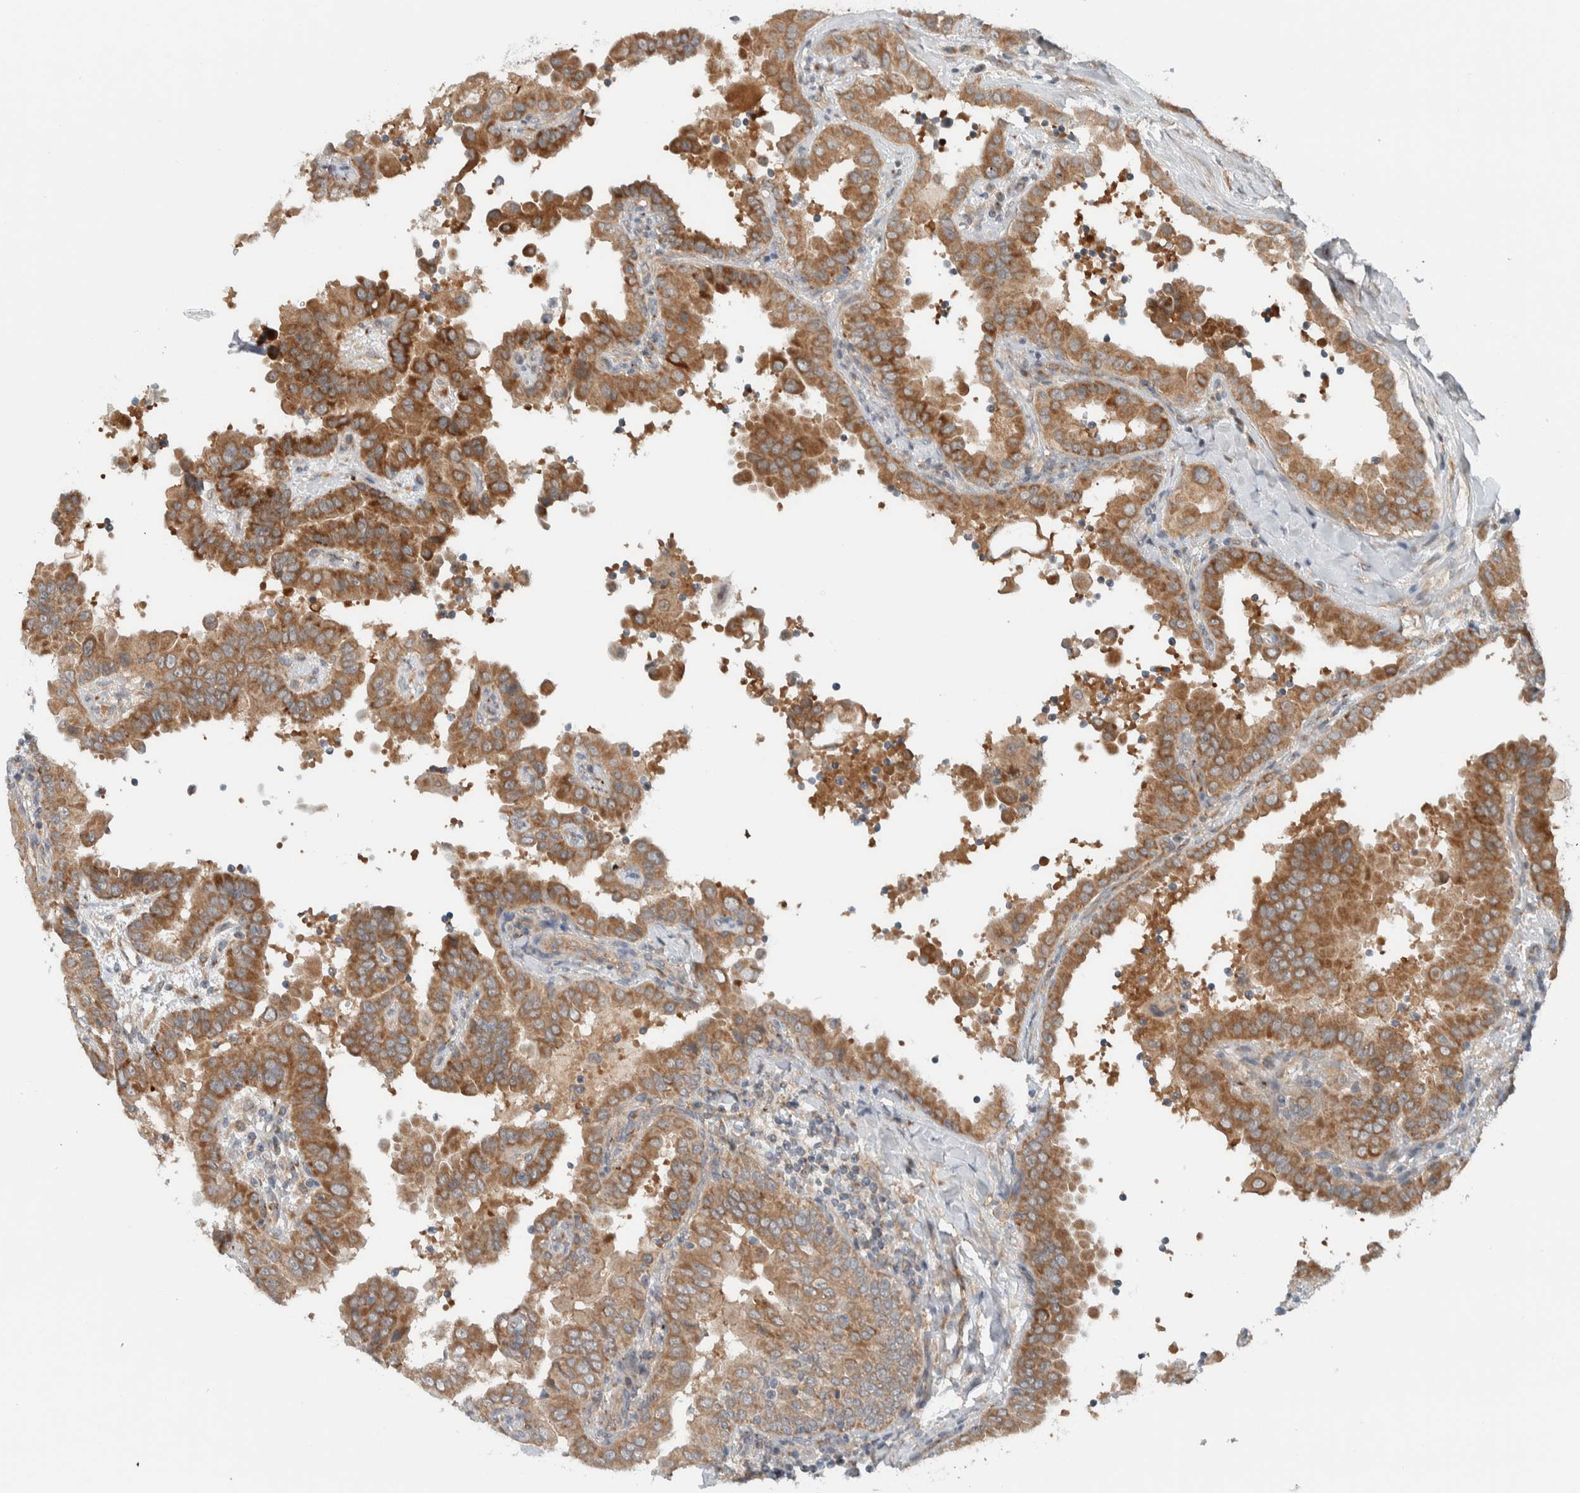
{"staining": {"intensity": "moderate", "quantity": ">75%", "location": "cytoplasmic/membranous"}, "tissue": "thyroid cancer", "cell_type": "Tumor cells", "image_type": "cancer", "snomed": [{"axis": "morphology", "description": "Papillary adenocarcinoma, NOS"}, {"axis": "topography", "description": "Thyroid gland"}], "caption": "Human thyroid cancer (papillary adenocarcinoma) stained with a protein marker exhibits moderate staining in tumor cells.", "gene": "RERE", "patient": {"sex": "male", "age": 33}}